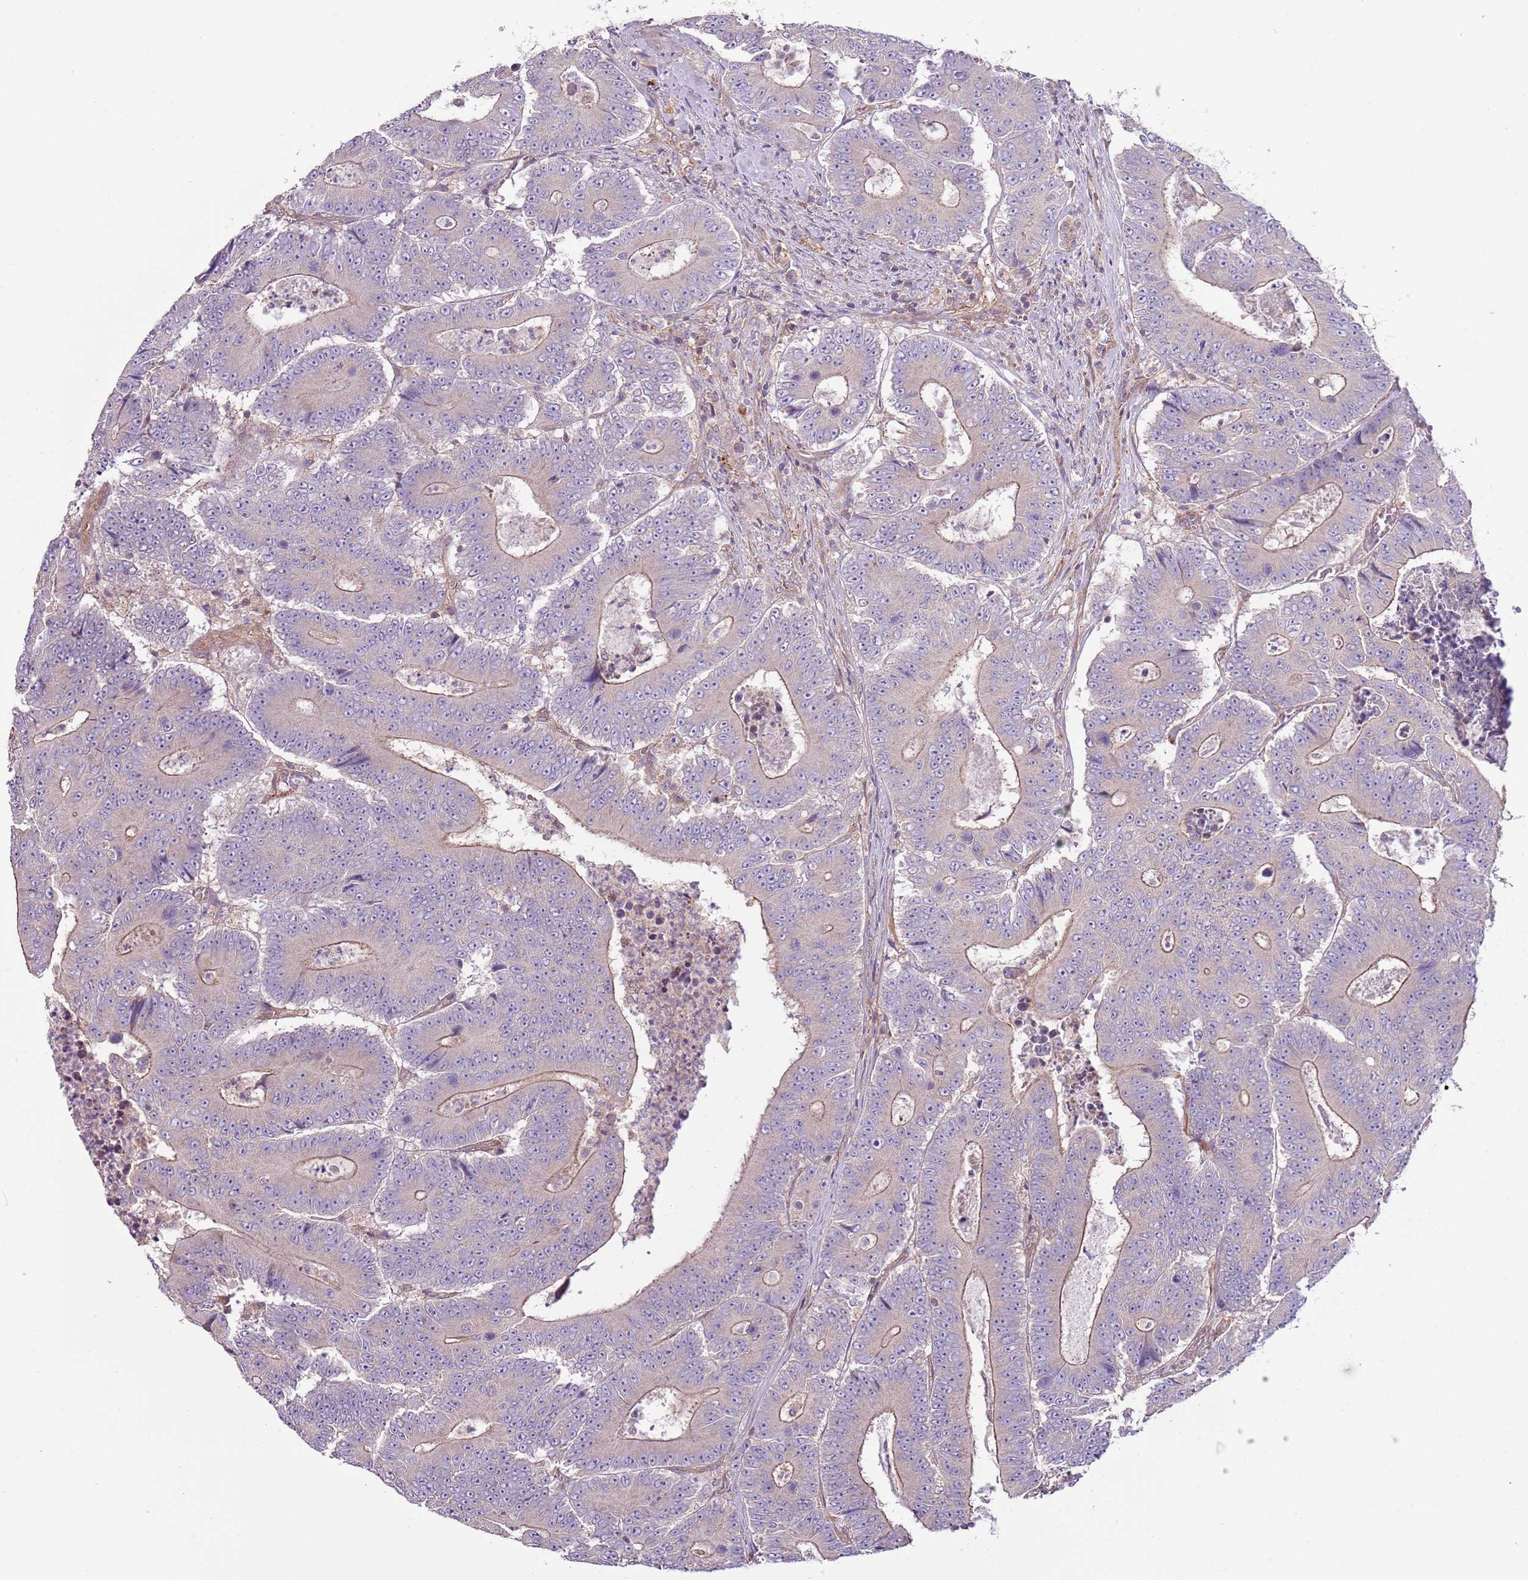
{"staining": {"intensity": "weak", "quantity": ">75%", "location": "cytoplasmic/membranous"}, "tissue": "colorectal cancer", "cell_type": "Tumor cells", "image_type": "cancer", "snomed": [{"axis": "morphology", "description": "Adenocarcinoma, NOS"}, {"axis": "topography", "description": "Colon"}], "caption": "Protein staining by immunohistochemistry displays weak cytoplasmic/membranous expression in approximately >75% of tumor cells in colorectal adenocarcinoma.", "gene": "LPIN2", "patient": {"sex": "male", "age": 83}}